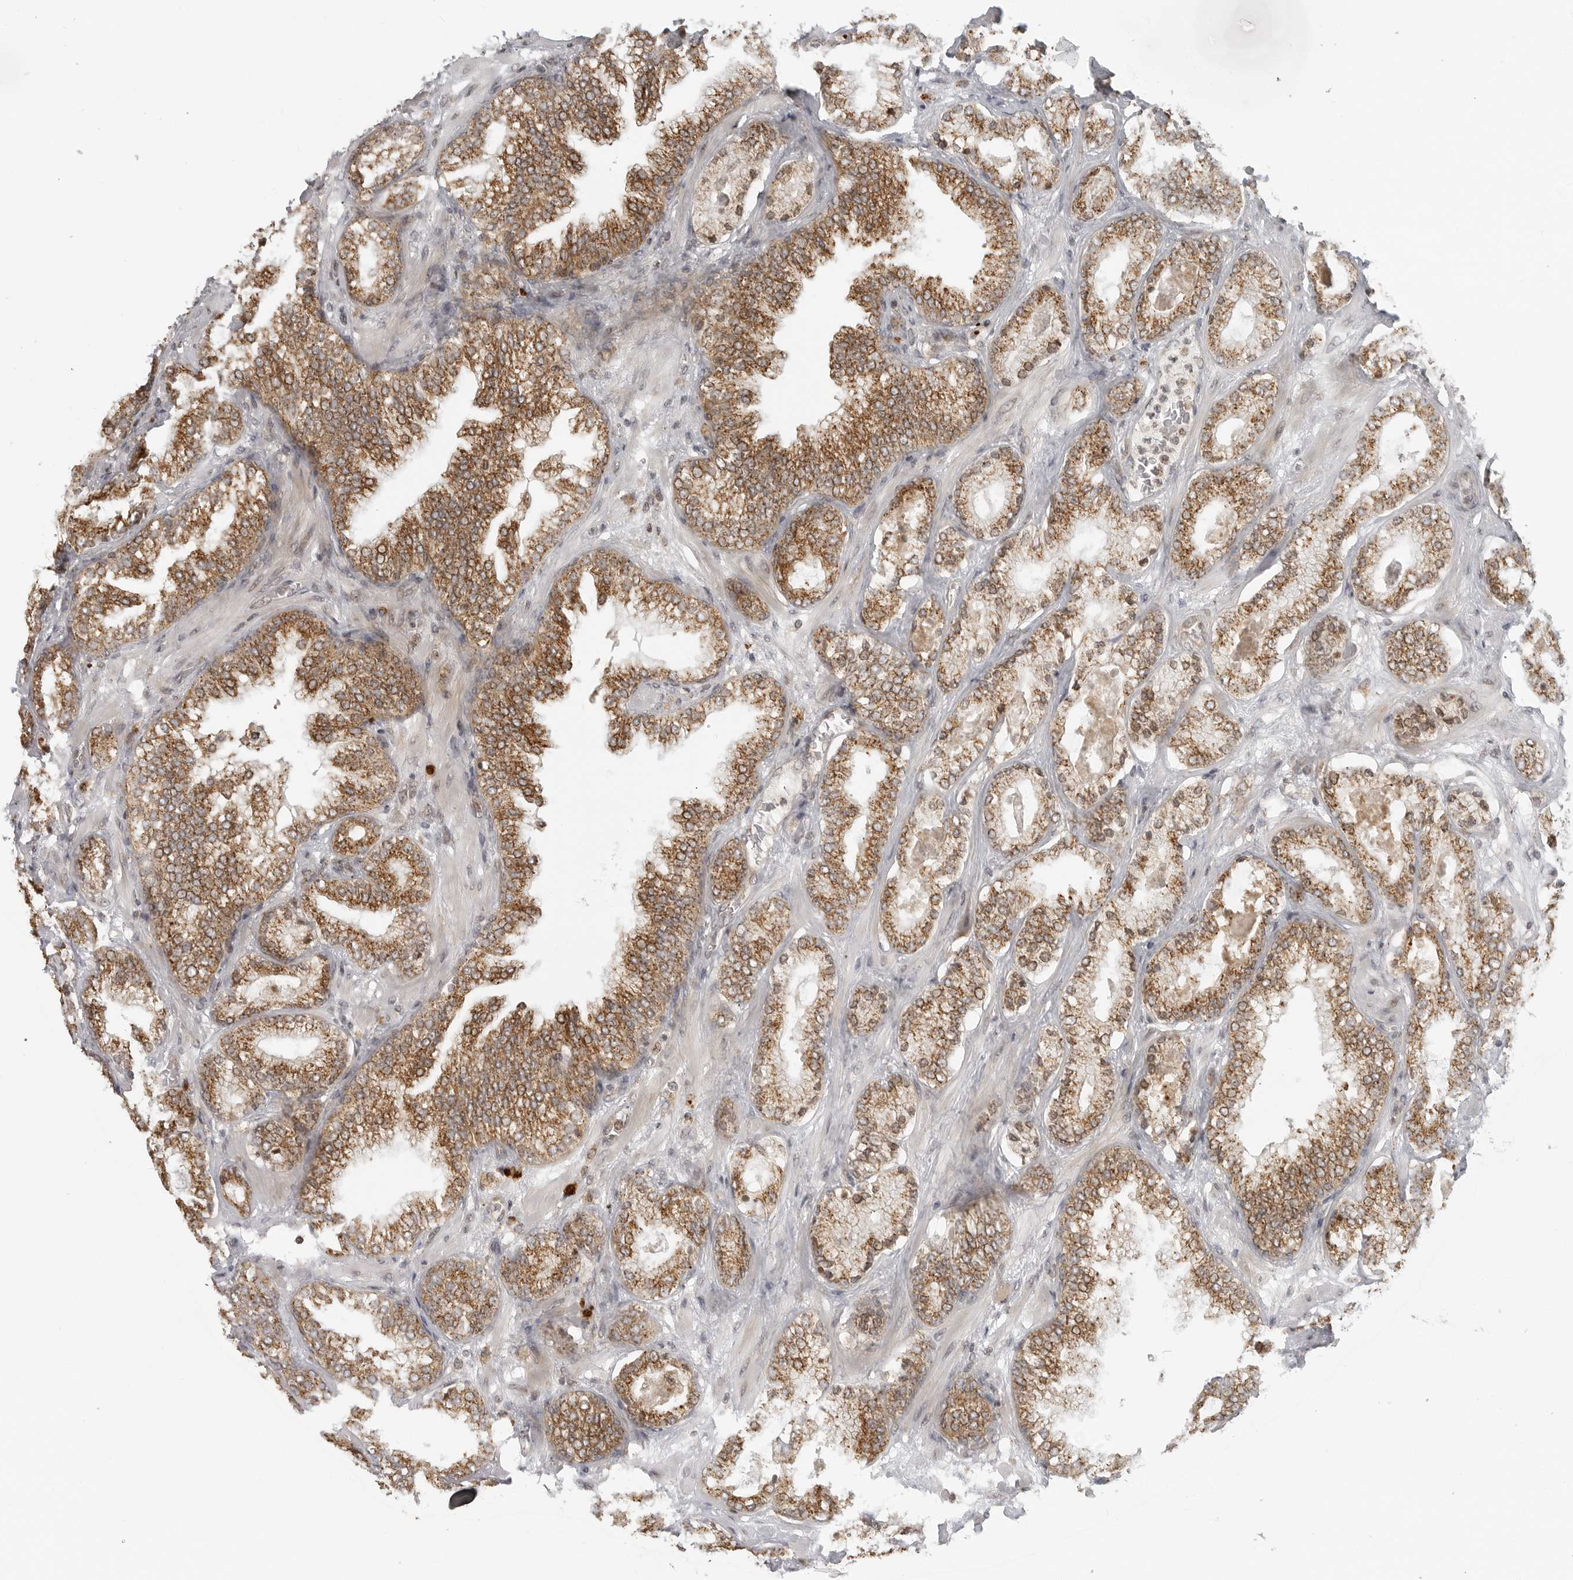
{"staining": {"intensity": "moderate", "quantity": ">75%", "location": "cytoplasmic/membranous"}, "tissue": "prostate cancer", "cell_type": "Tumor cells", "image_type": "cancer", "snomed": [{"axis": "morphology", "description": "Adenocarcinoma, High grade"}, {"axis": "topography", "description": "Prostate"}], "caption": "A histopathology image of prostate cancer (high-grade adenocarcinoma) stained for a protein shows moderate cytoplasmic/membranous brown staining in tumor cells. (brown staining indicates protein expression, while blue staining denotes nuclei).", "gene": "COPA", "patient": {"sex": "male", "age": 58}}